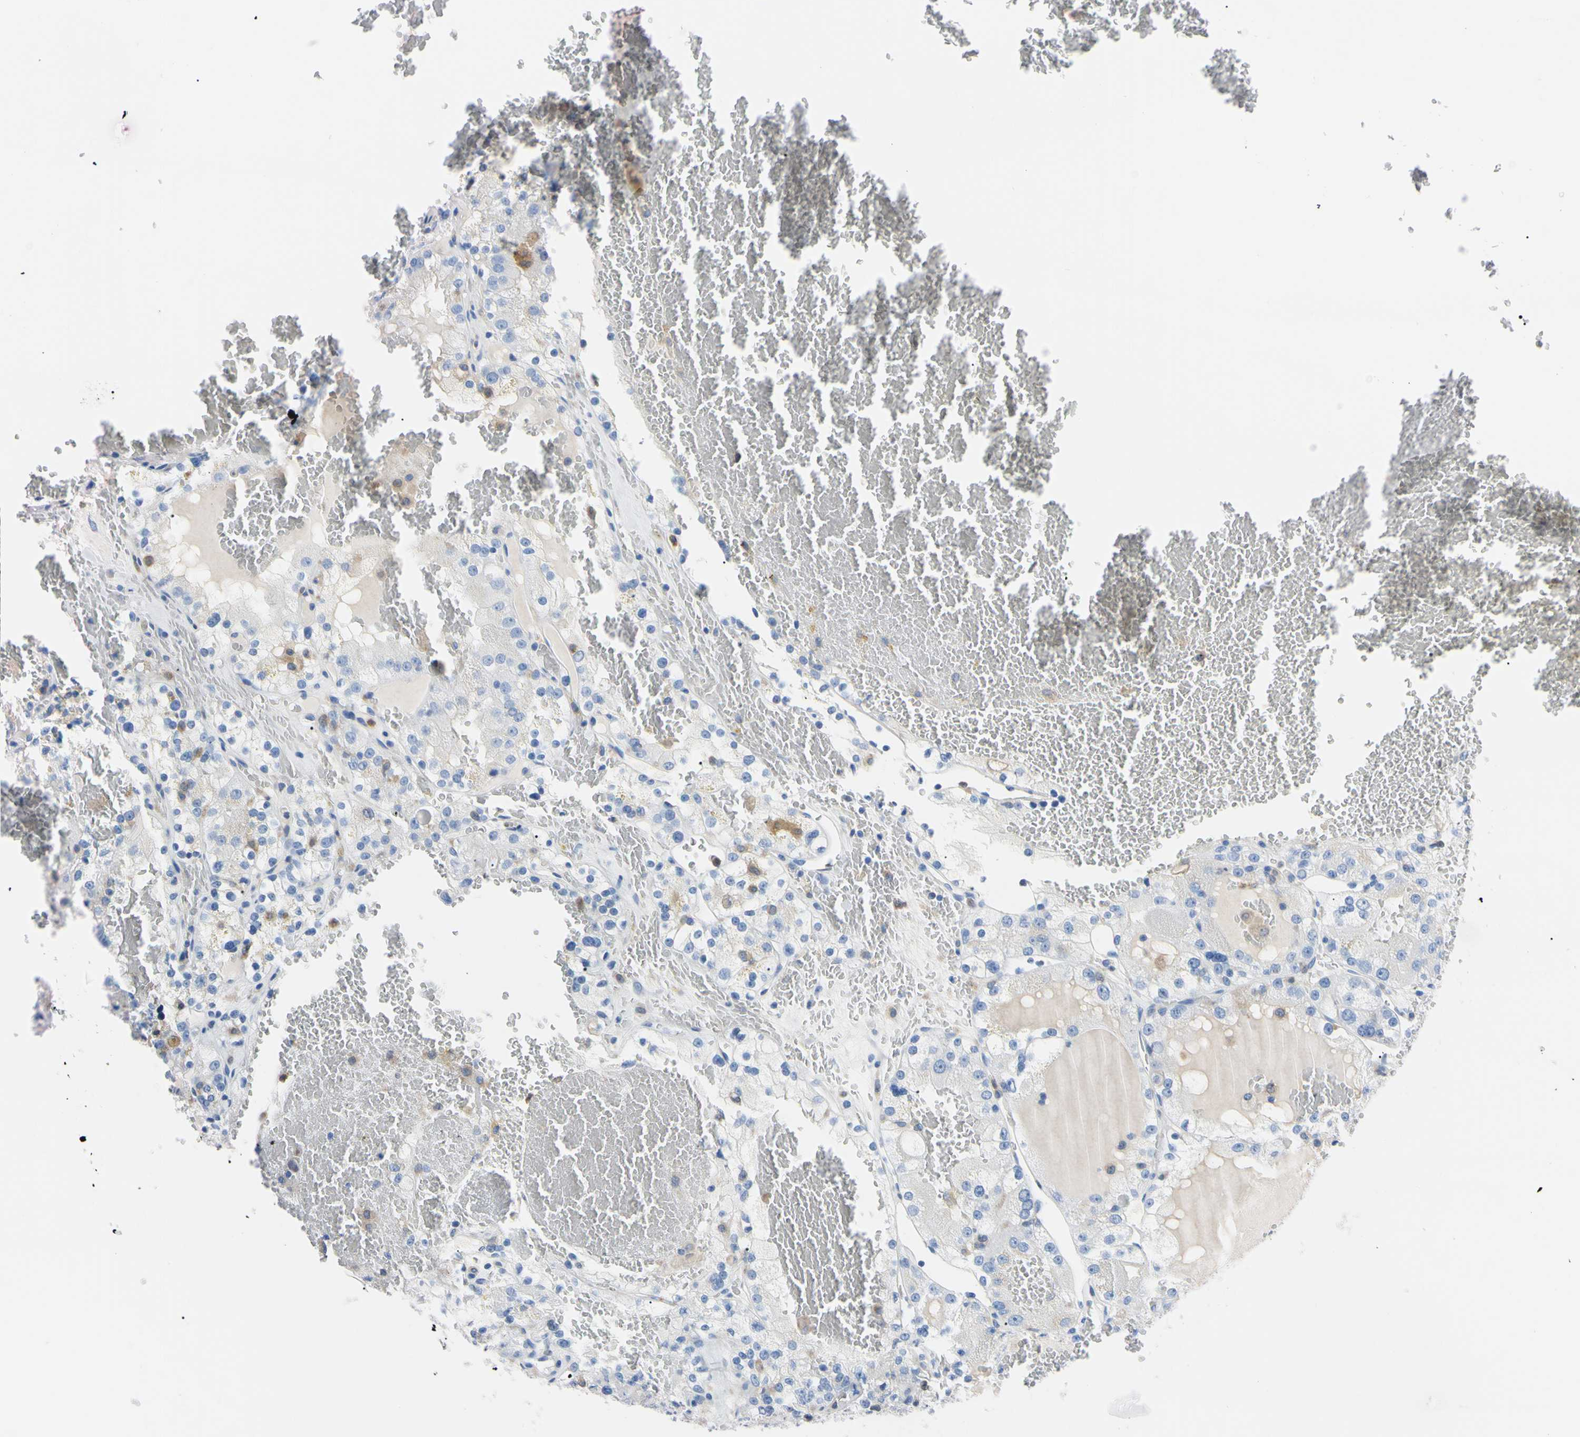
{"staining": {"intensity": "negative", "quantity": "none", "location": "none"}, "tissue": "renal cancer", "cell_type": "Tumor cells", "image_type": "cancer", "snomed": [{"axis": "morphology", "description": "Normal tissue, NOS"}, {"axis": "morphology", "description": "Adenocarcinoma, NOS"}, {"axis": "topography", "description": "Kidney"}], "caption": "Immunohistochemical staining of human adenocarcinoma (renal) demonstrates no significant positivity in tumor cells. The staining was performed using DAB (3,3'-diaminobenzidine) to visualize the protein expression in brown, while the nuclei were stained in blue with hematoxylin (Magnification: 20x).", "gene": "NCF4", "patient": {"sex": "male", "age": 61}}